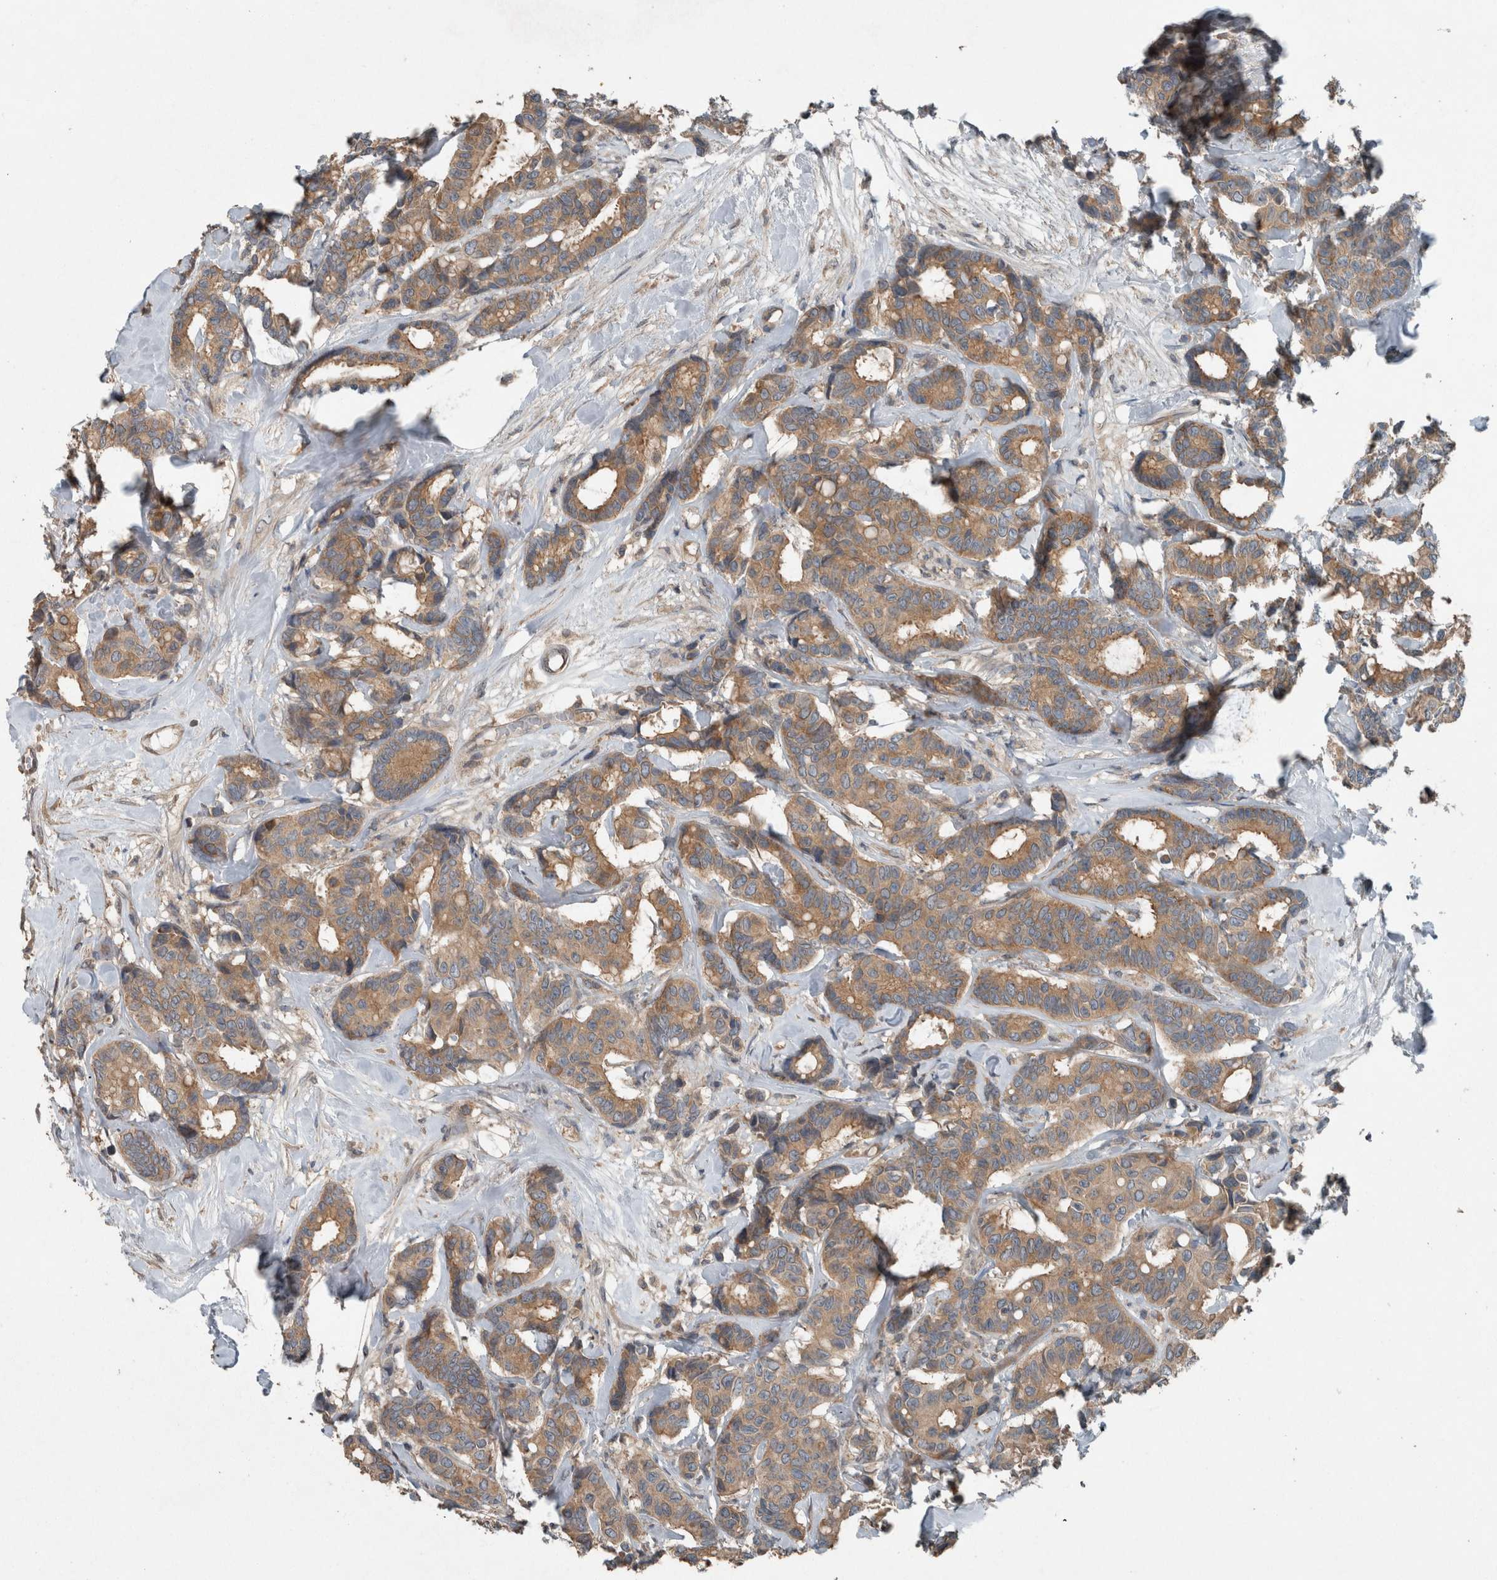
{"staining": {"intensity": "moderate", "quantity": ">75%", "location": "cytoplasmic/membranous"}, "tissue": "breast cancer", "cell_type": "Tumor cells", "image_type": "cancer", "snomed": [{"axis": "morphology", "description": "Duct carcinoma"}, {"axis": "topography", "description": "Breast"}], "caption": "An image of breast cancer (intraductal carcinoma) stained for a protein demonstrates moderate cytoplasmic/membranous brown staining in tumor cells.", "gene": "KNTC1", "patient": {"sex": "female", "age": 87}}